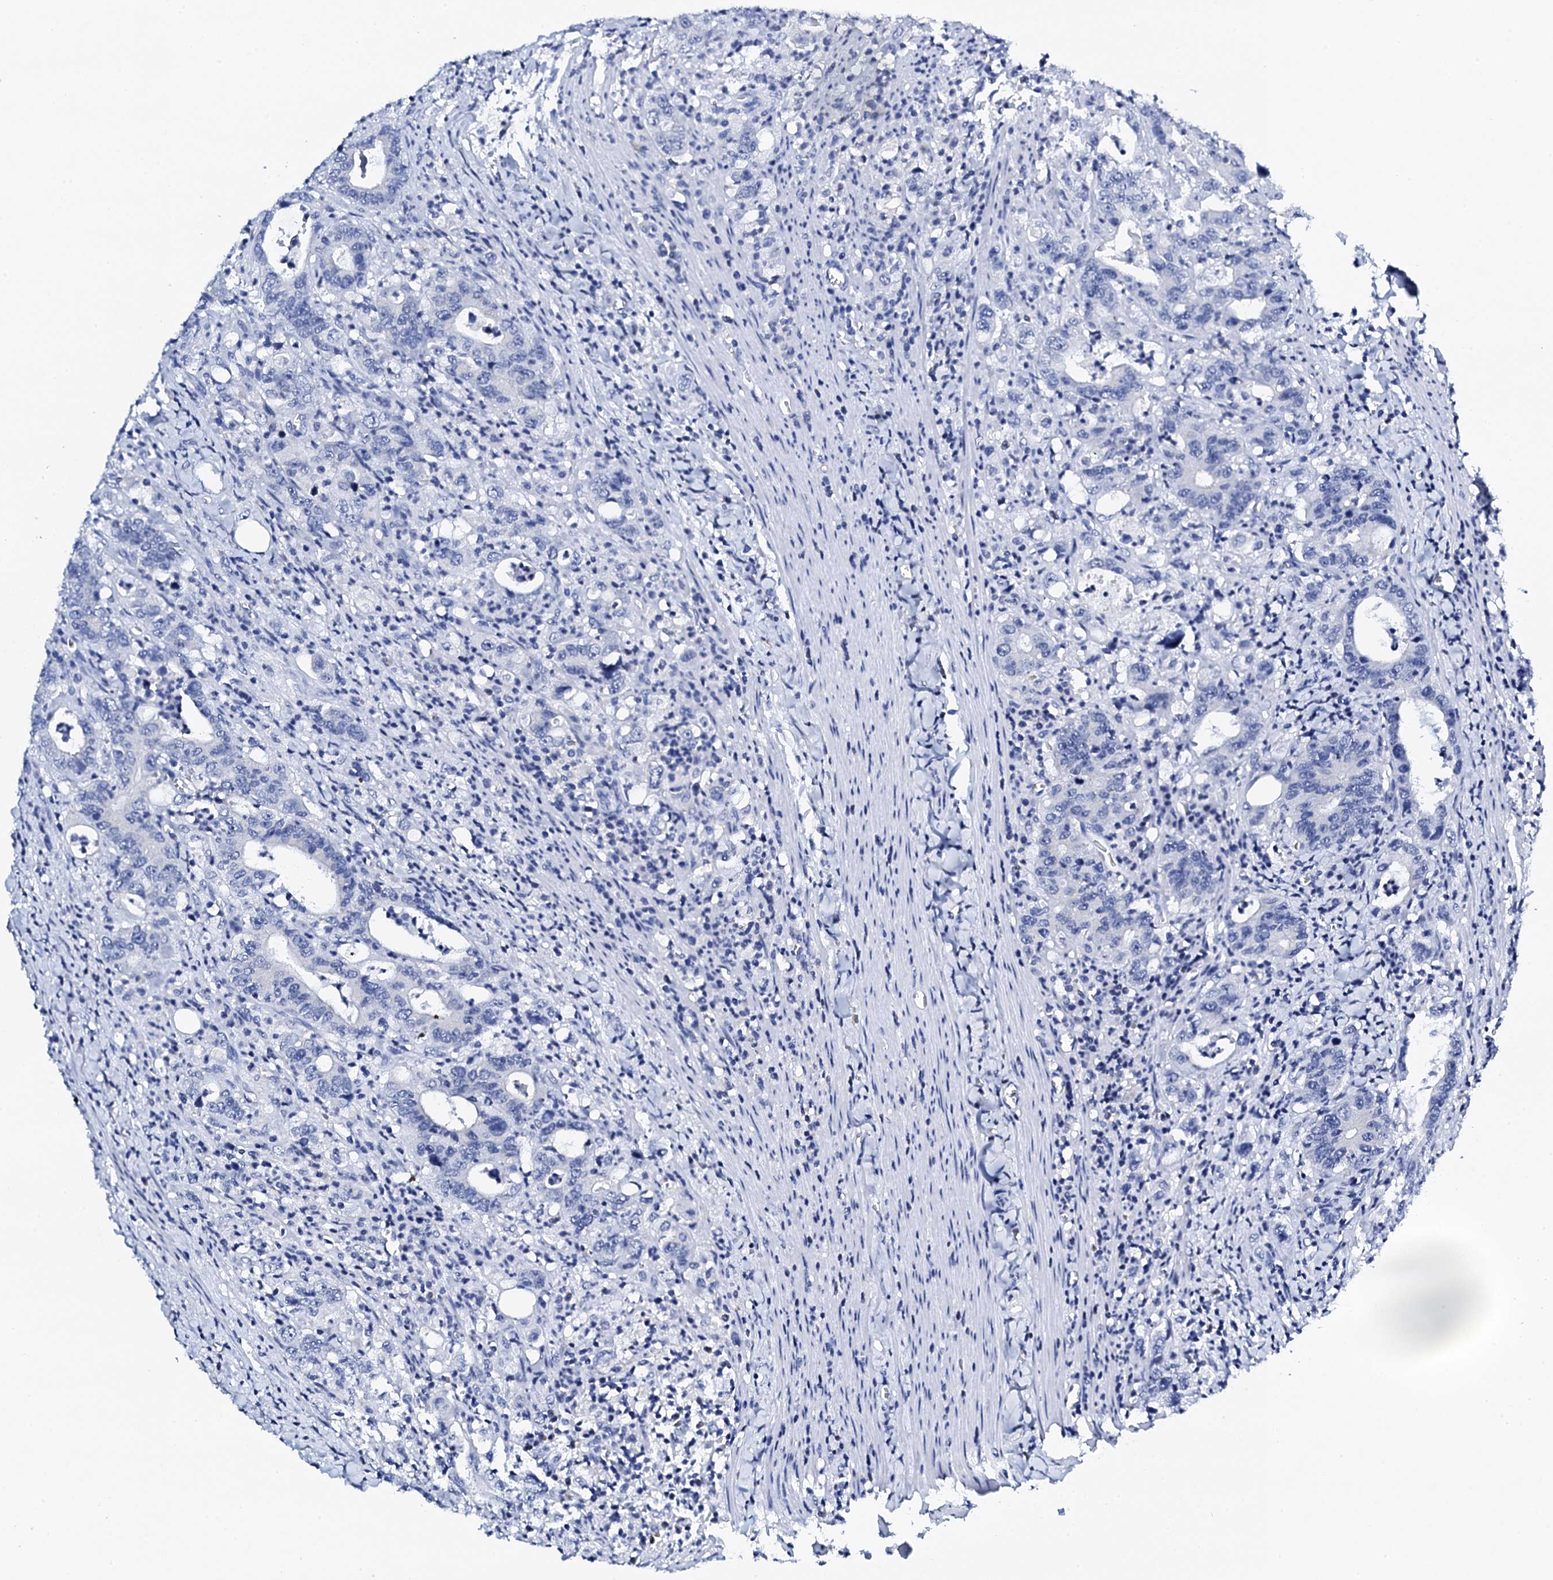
{"staining": {"intensity": "negative", "quantity": "none", "location": "none"}, "tissue": "colorectal cancer", "cell_type": "Tumor cells", "image_type": "cancer", "snomed": [{"axis": "morphology", "description": "Adenocarcinoma, NOS"}, {"axis": "topography", "description": "Colon"}], "caption": "This is a photomicrograph of immunohistochemistry staining of colorectal cancer, which shows no positivity in tumor cells.", "gene": "FBXL16", "patient": {"sex": "female", "age": 75}}